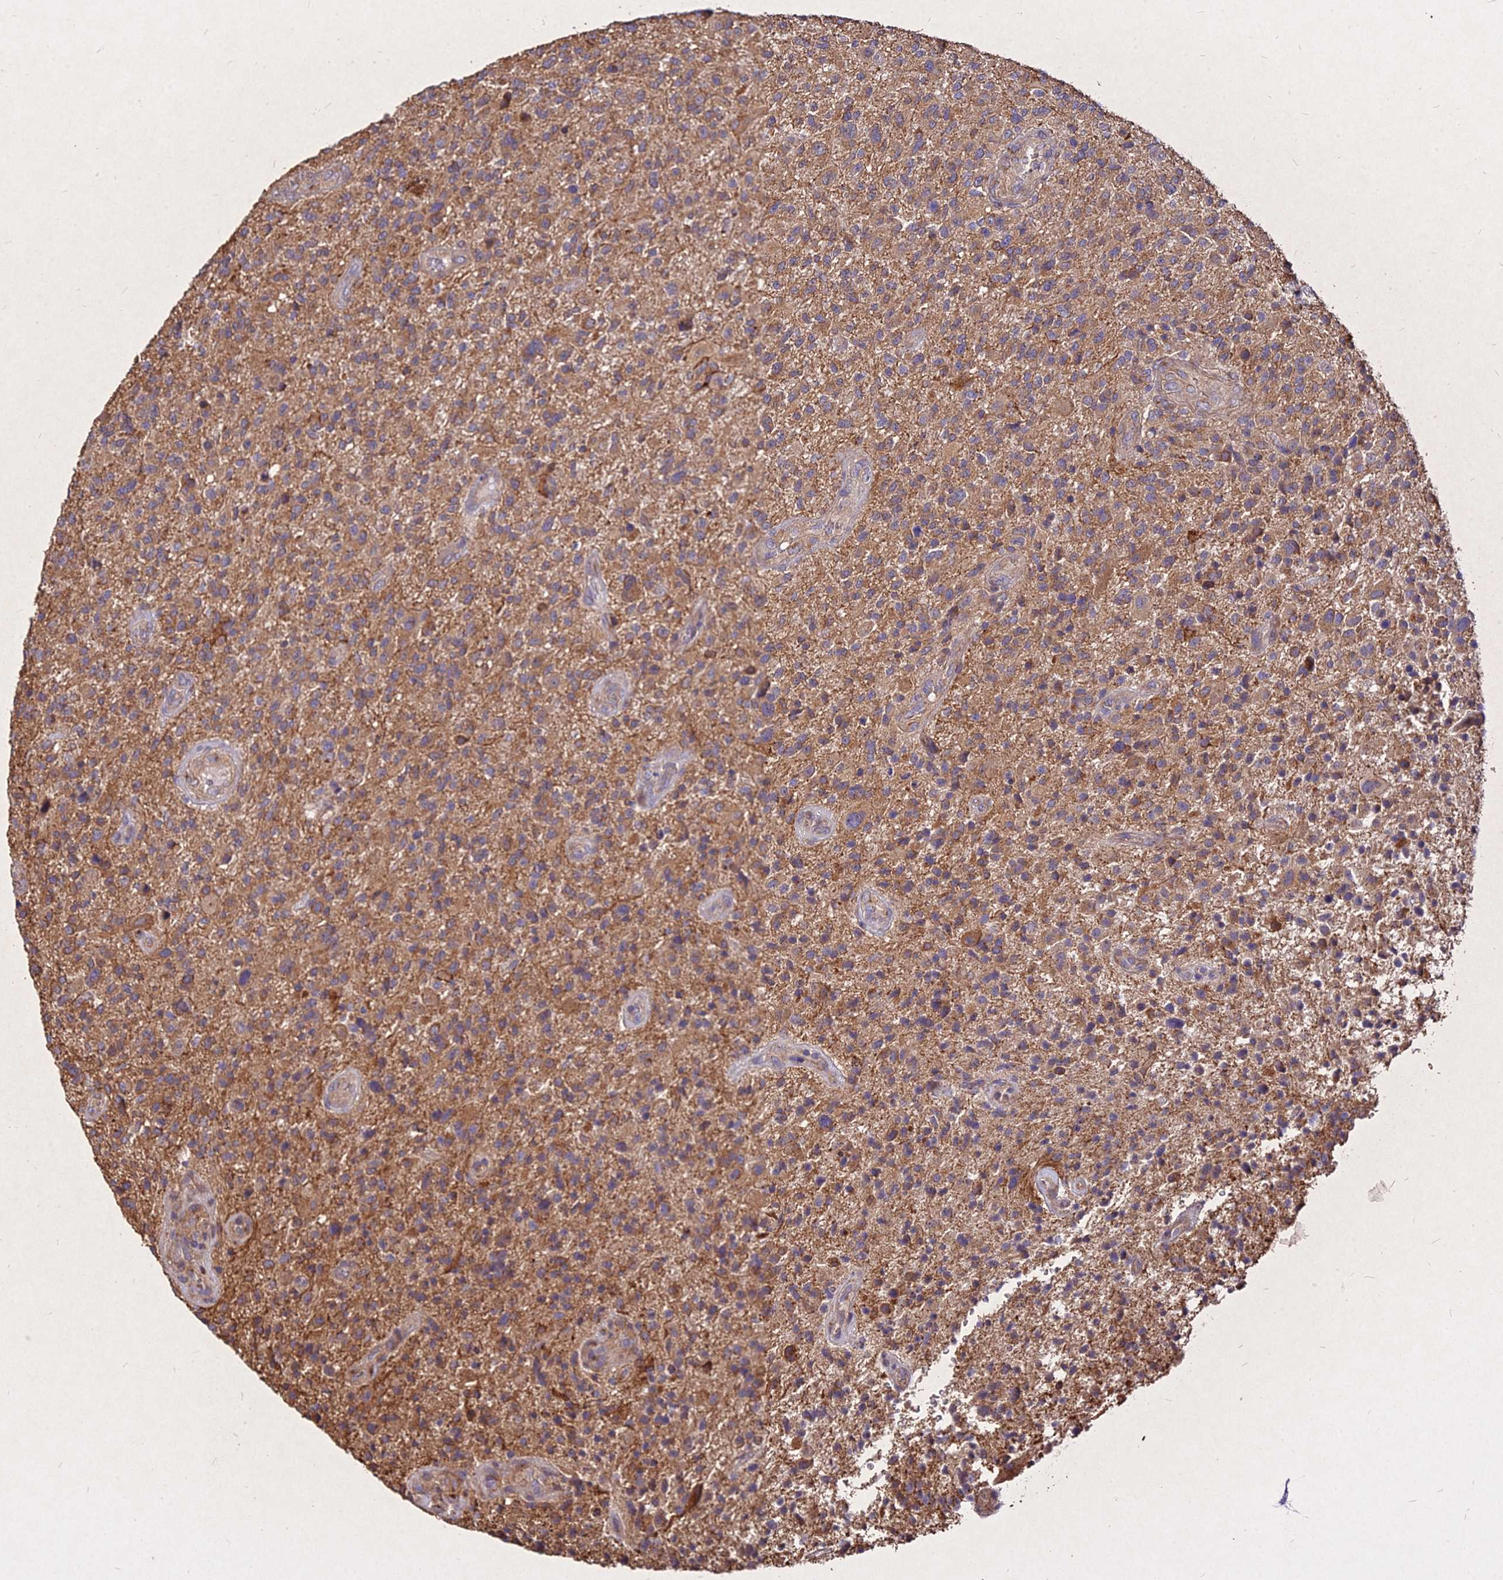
{"staining": {"intensity": "moderate", "quantity": ">75%", "location": "cytoplasmic/membranous"}, "tissue": "glioma", "cell_type": "Tumor cells", "image_type": "cancer", "snomed": [{"axis": "morphology", "description": "Glioma, malignant, High grade"}, {"axis": "topography", "description": "Brain"}], "caption": "Immunohistochemistry (IHC) staining of high-grade glioma (malignant), which exhibits medium levels of moderate cytoplasmic/membranous staining in about >75% of tumor cells indicating moderate cytoplasmic/membranous protein staining. The staining was performed using DAB (3,3'-diaminobenzidine) (brown) for protein detection and nuclei were counterstained in hematoxylin (blue).", "gene": "SKA1", "patient": {"sex": "male", "age": 47}}